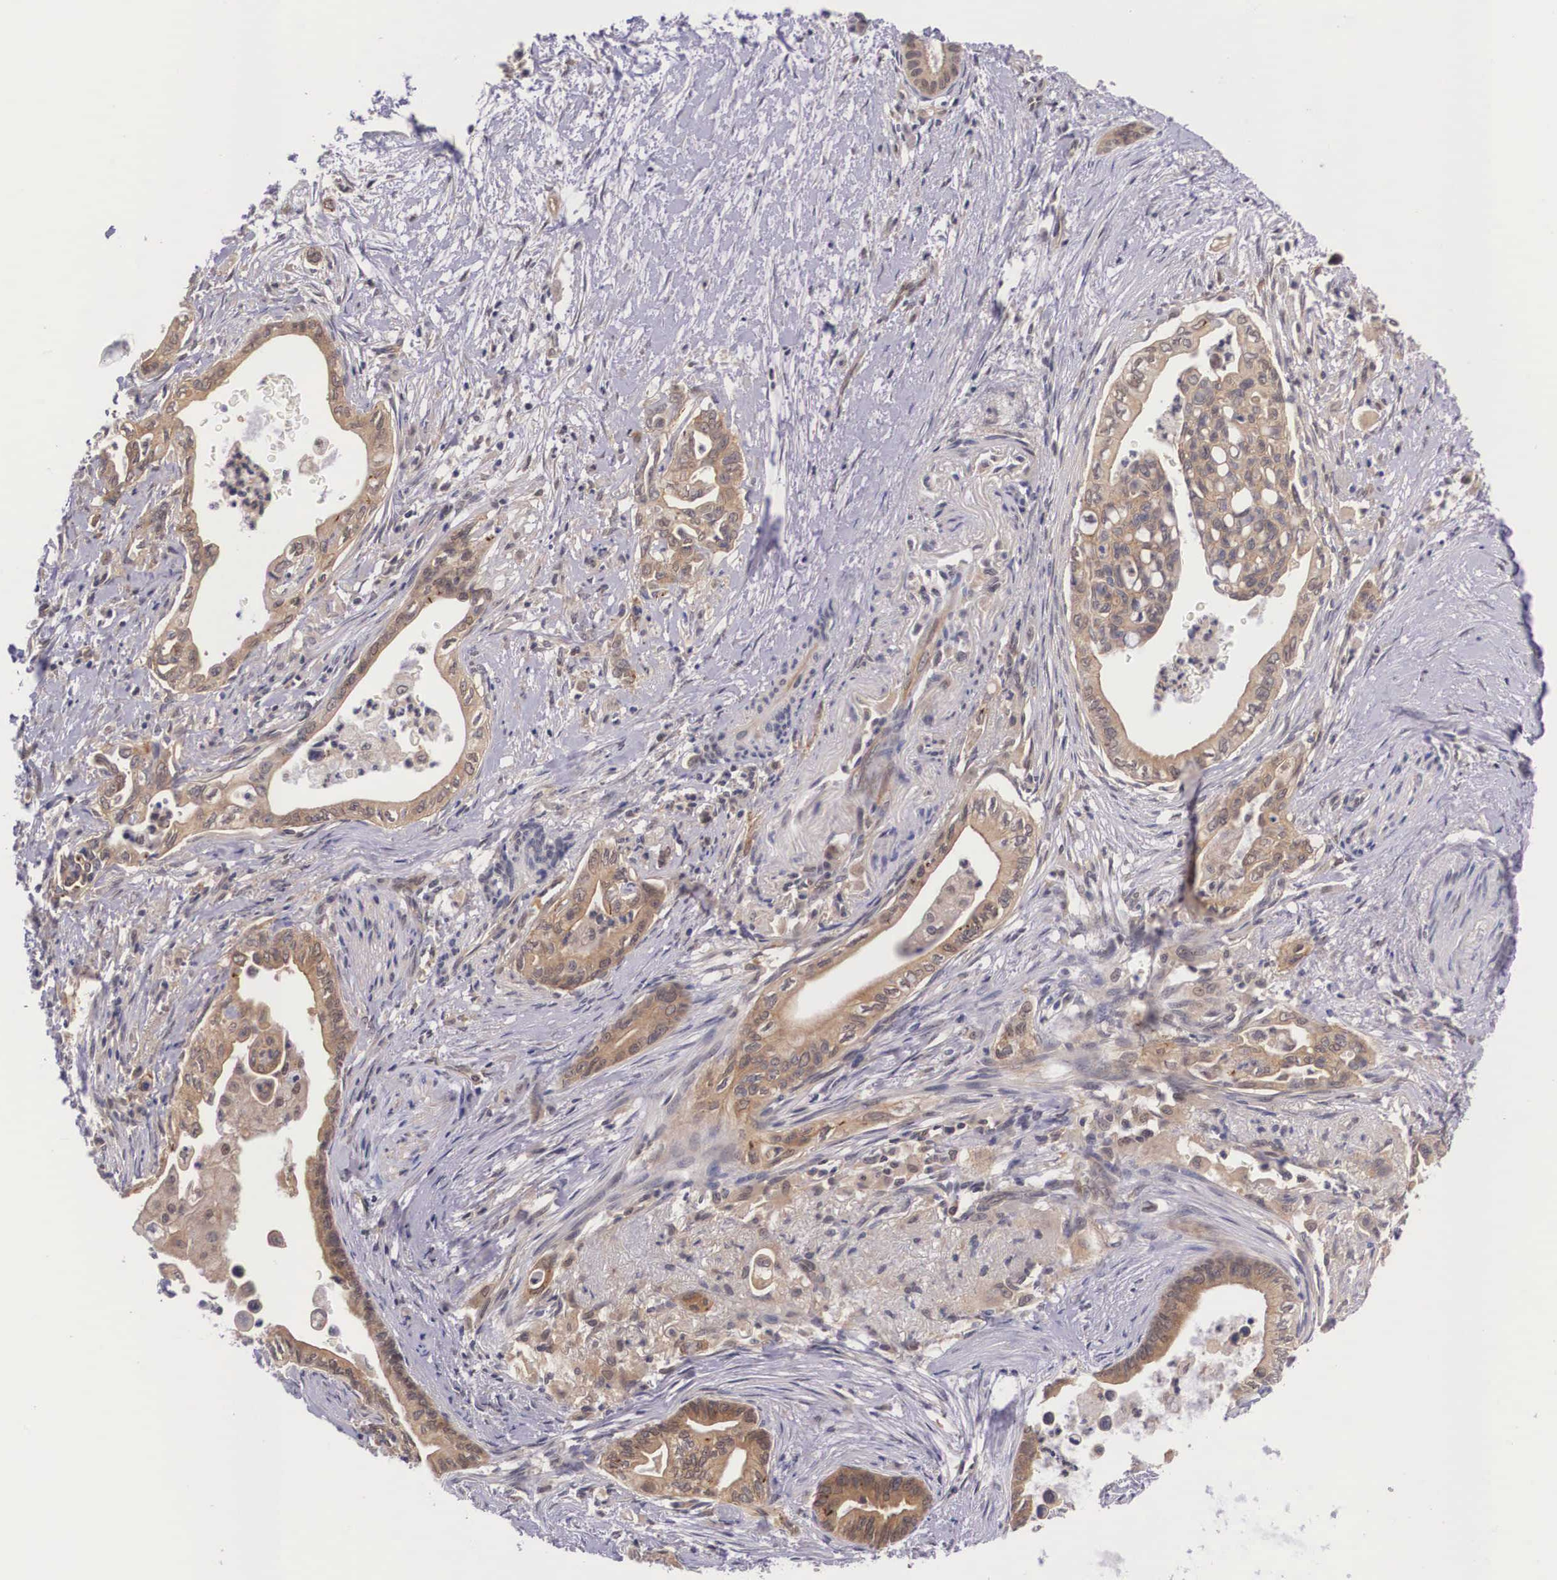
{"staining": {"intensity": "moderate", "quantity": "25%-75%", "location": "cytoplasmic/membranous"}, "tissue": "pancreatic cancer", "cell_type": "Tumor cells", "image_type": "cancer", "snomed": [{"axis": "morphology", "description": "Adenocarcinoma, NOS"}, {"axis": "topography", "description": "Pancreas"}], "caption": "Immunohistochemistry of pancreatic cancer (adenocarcinoma) shows medium levels of moderate cytoplasmic/membranous expression in approximately 25%-75% of tumor cells. Immunohistochemistry (ihc) stains the protein in brown and the nuclei are stained blue.", "gene": "IGBP1", "patient": {"sex": "female", "age": 66}}